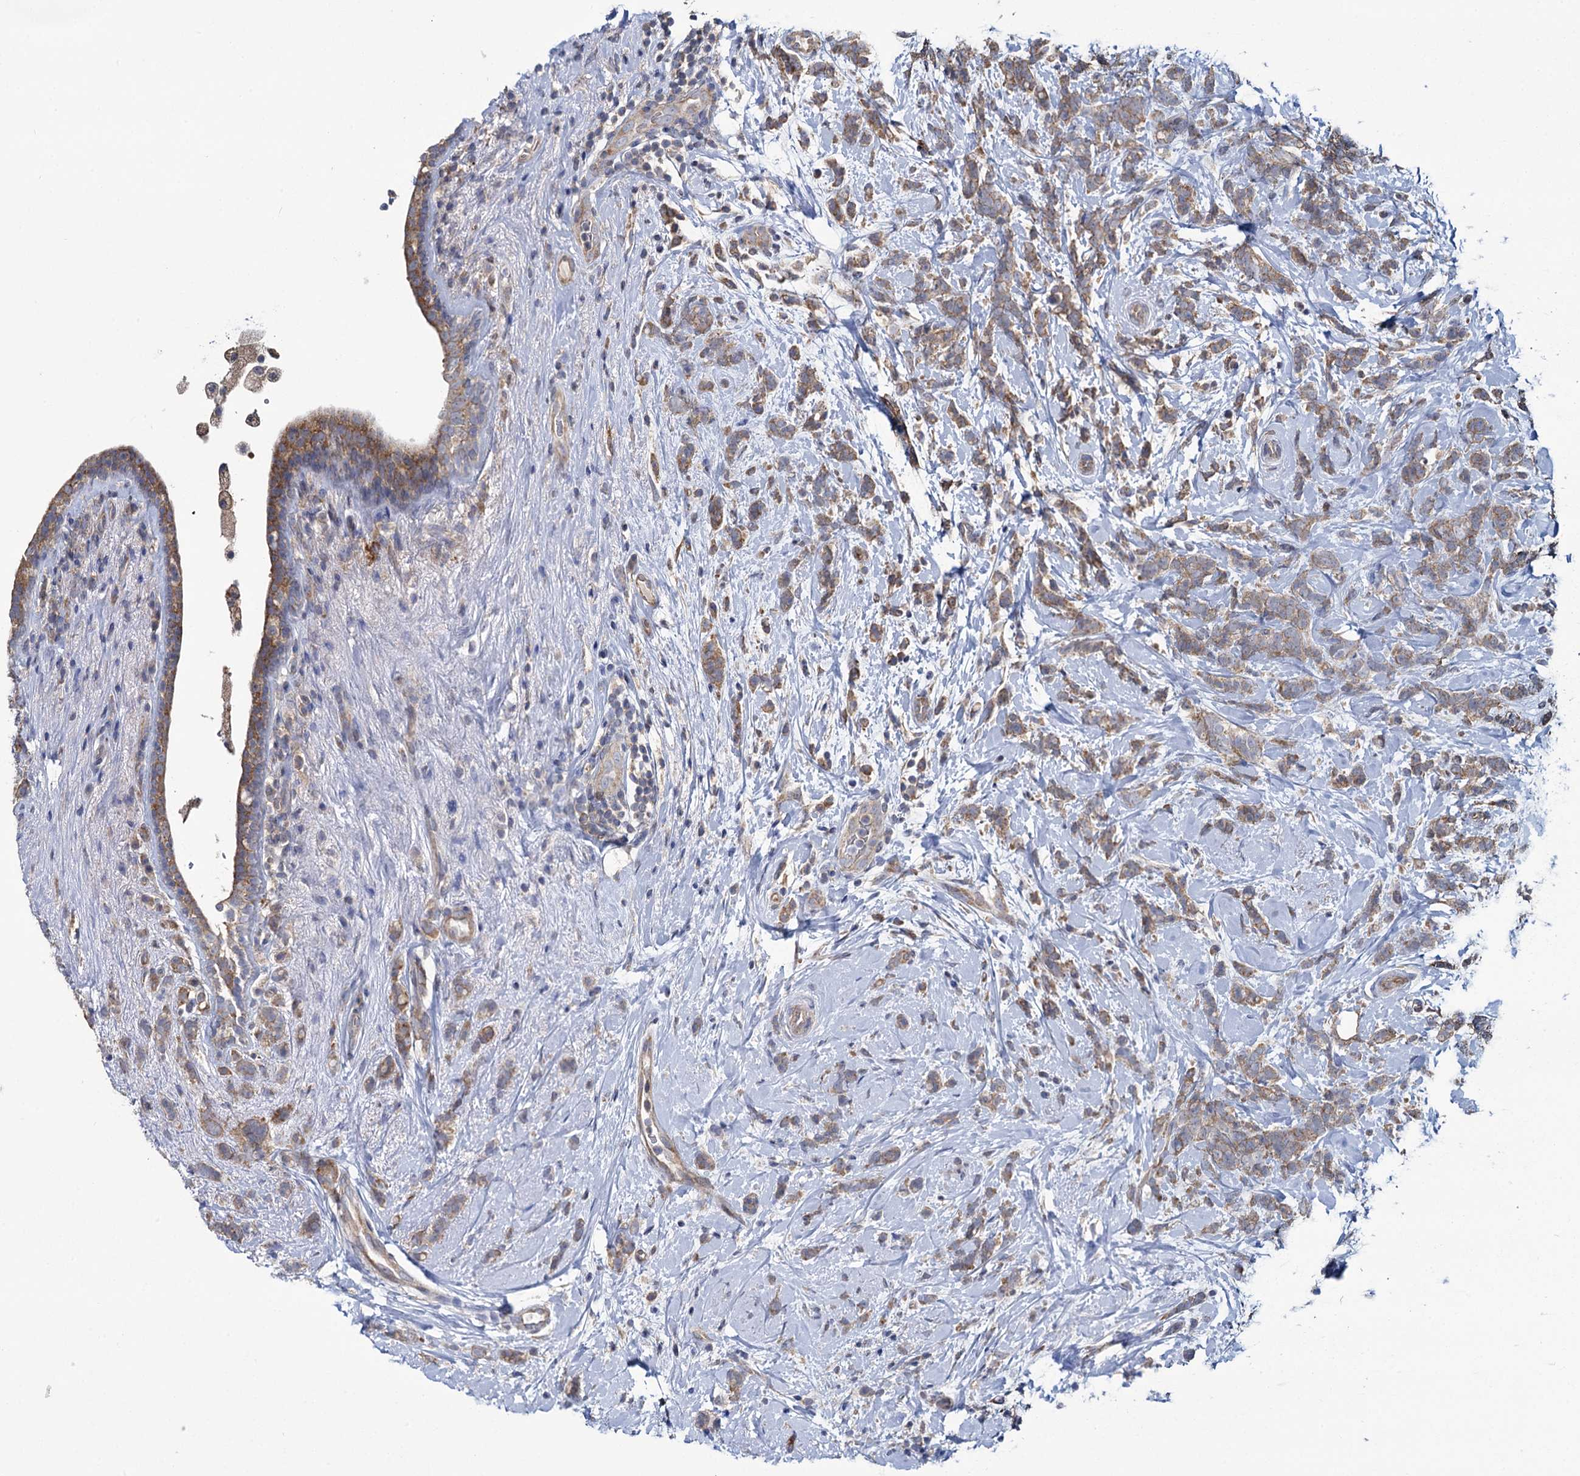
{"staining": {"intensity": "moderate", "quantity": ">75%", "location": "cytoplasmic/membranous"}, "tissue": "breast cancer", "cell_type": "Tumor cells", "image_type": "cancer", "snomed": [{"axis": "morphology", "description": "Lobular carcinoma"}, {"axis": "topography", "description": "Breast"}], "caption": "Protein expression analysis of human lobular carcinoma (breast) reveals moderate cytoplasmic/membranous positivity in about >75% of tumor cells. (DAB (3,3'-diaminobenzidine) = brown stain, brightfield microscopy at high magnification).", "gene": "GSTM2", "patient": {"sex": "female", "age": 58}}